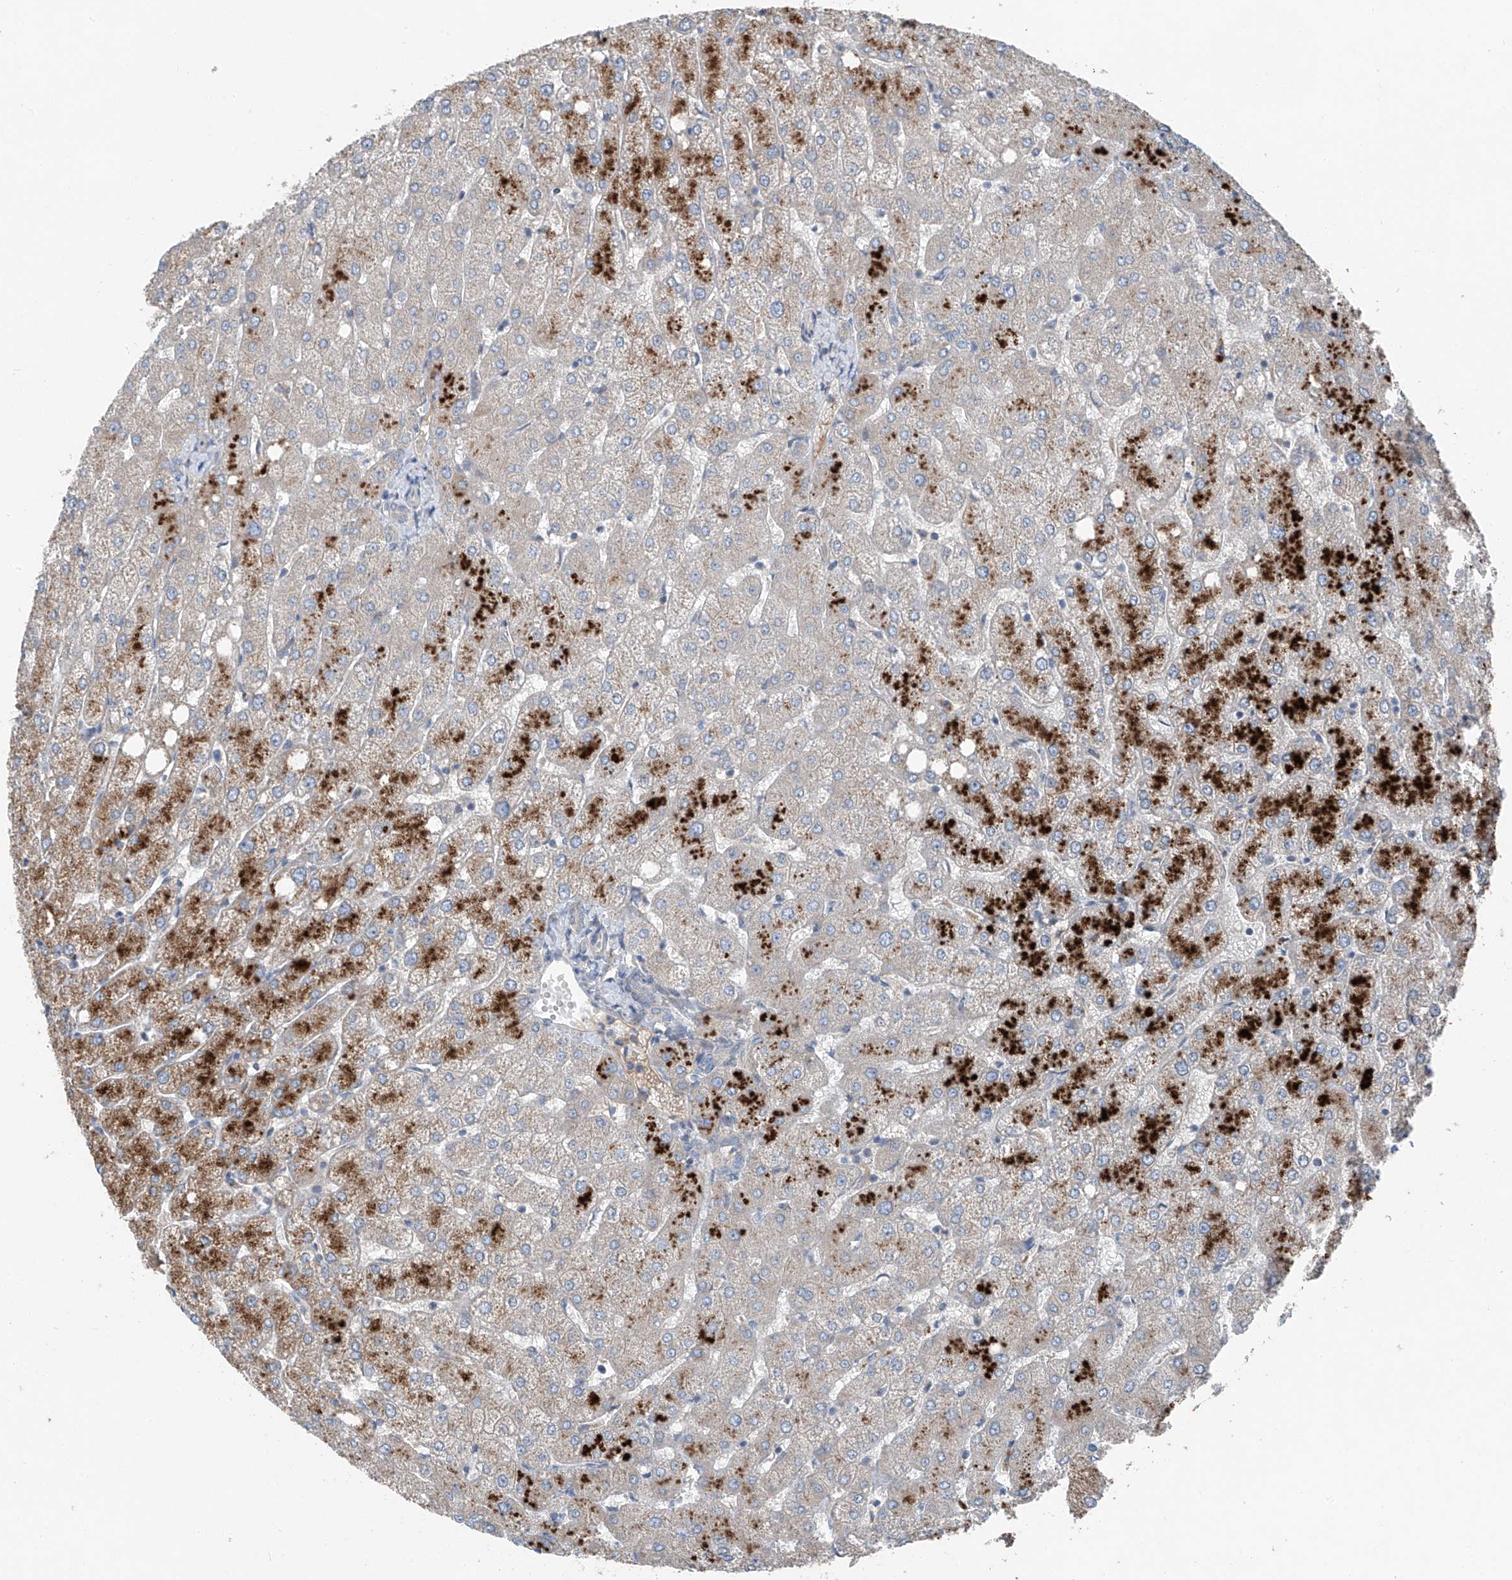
{"staining": {"intensity": "negative", "quantity": "none", "location": "none"}, "tissue": "liver", "cell_type": "Cholangiocytes", "image_type": "normal", "snomed": [{"axis": "morphology", "description": "Normal tissue, NOS"}, {"axis": "topography", "description": "Liver"}], "caption": "Immunohistochemistry (IHC) micrograph of normal liver: liver stained with DAB (3,3'-diaminobenzidine) displays no significant protein expression in cholangiocytes. The staining was performed using DAB to visualize the protein expression in brown, while the nuclei were stained in blue with hematoxylin (Magnification: 20x).", "gene": "FOXRED2", "patient": {"sex": "female", "age": 54}}